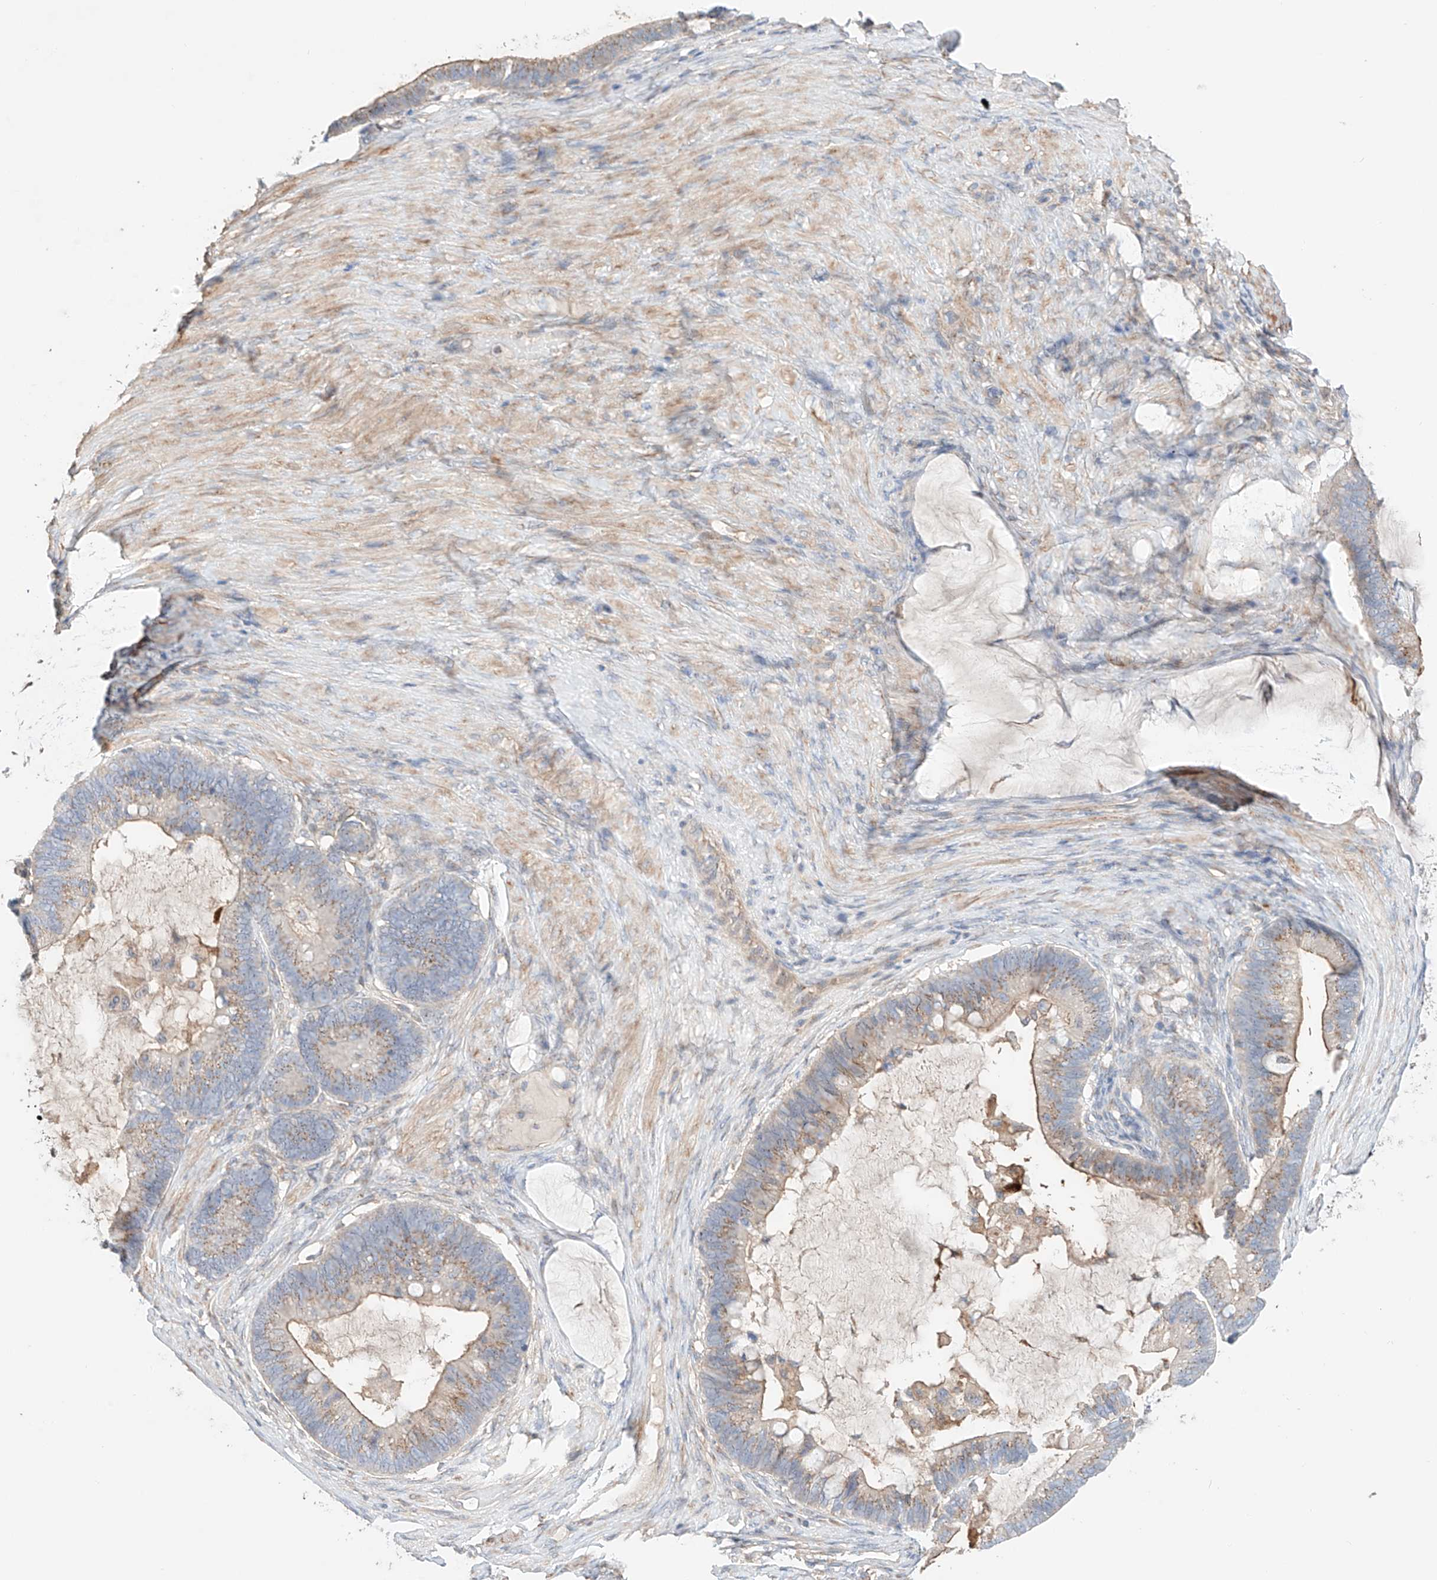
{"staining": {"intensity": "weak", "quantity": ">75%", "location": "cytoplasmic/membranous"}, "tissue": "ovarian cancer", "cell_type": "Tumor cells", "image_type": "cancer", "snomed": [{"axis": "morphology", "description": "Cystadenocarcinoma, mucinous, NOS"}, {"axis": "topography", "description": "Ovary"}], "caption": "The micrograph shows a brown stain indicating the presence of a protein in the cytoplasmic/membranous of tumor cells in ovarian cancer. Using DAB (brown) and hematoxylin (blue) stains, captured at high magnification using brightfield microscopy.", "gene": "MOSPD1", "patient": {"sex": "female", "age": 61}}